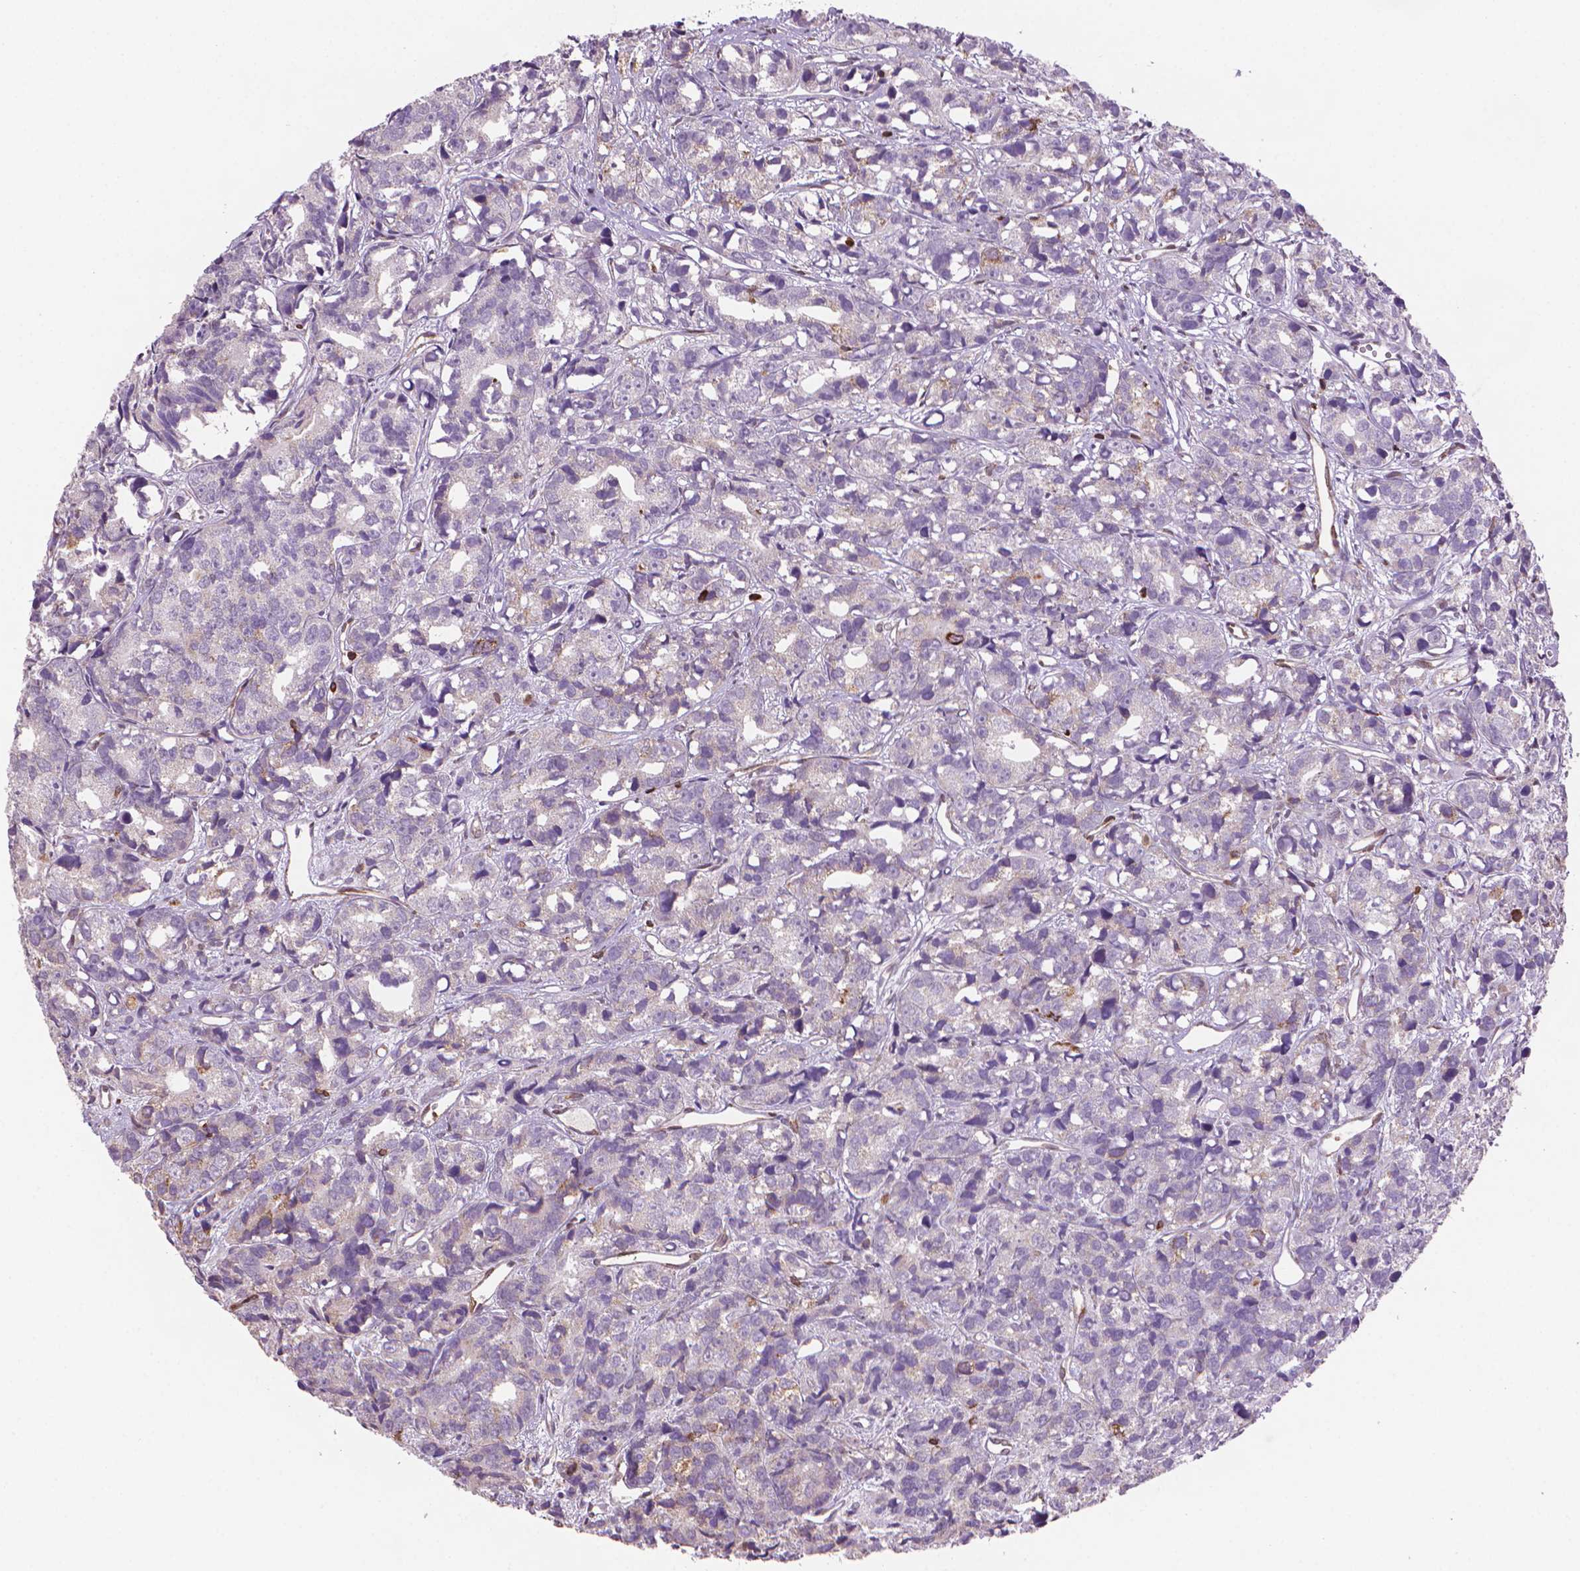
{"staining": {"intensity": "negative", "quantity": "none", "location": "none"}, "tissue": "prostate cancer", "cell_type": "Tumor cells", "image_type": "cancer", "snomed": [{"axis": "morphology", "description": "Adenocarcinoma, High grade"}, {"axis": "topography", "description": "Prostate"}], "caption": "Prostate cancer (high-grade adenocarcinoma) was stained to show a protein in brown. There is no significant positivity in tumor cells.", "gene": "BCL2", "patient": {"sex": "male", "age": 77}}